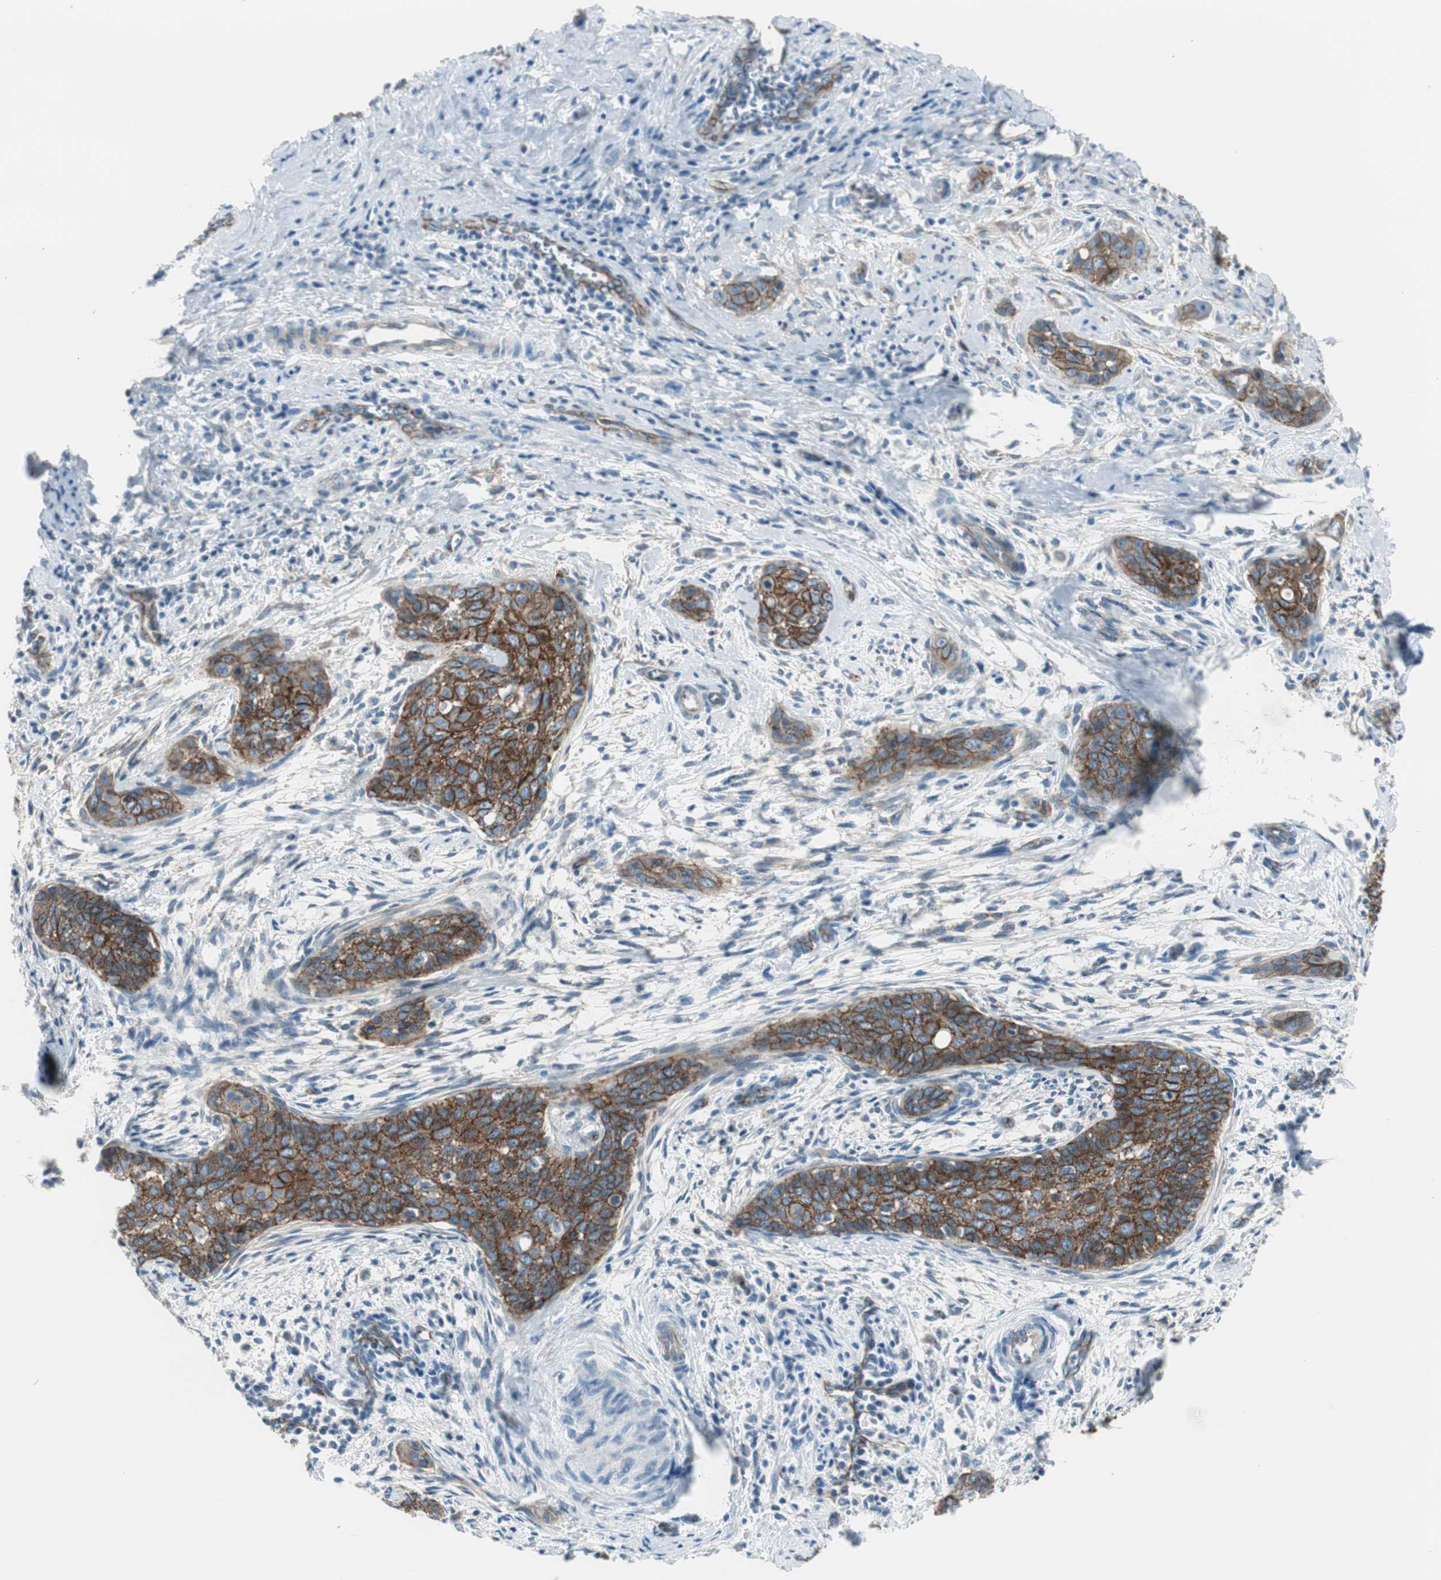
{"staining": {"intensity": "strong", "quantity": ">75%", "location": "cytoplasmic/membranous"}, "tissue": "cervical cancer", "cell_type": "Tumor cells", "image_type": "cancer", "snomed": [{"axis": "morphology", "description": "Squamous cell carcinoma, NOS"}, {"axis": "topography", "description": "Cervix"}], "caption": "High-magnification brightfield microscopy of cervical cancer (squamous cell carcinoma) stained with DAB (3,3'-diaminobenzidine) (brown) and counterstained with hematoxylin (blue). tumor cells exhibit strong cytoplasmic/membranous expression is appreciated in about>75% of cells.", "gene": "STXBP4", "patient": {"sex": "female", "age": 33}}